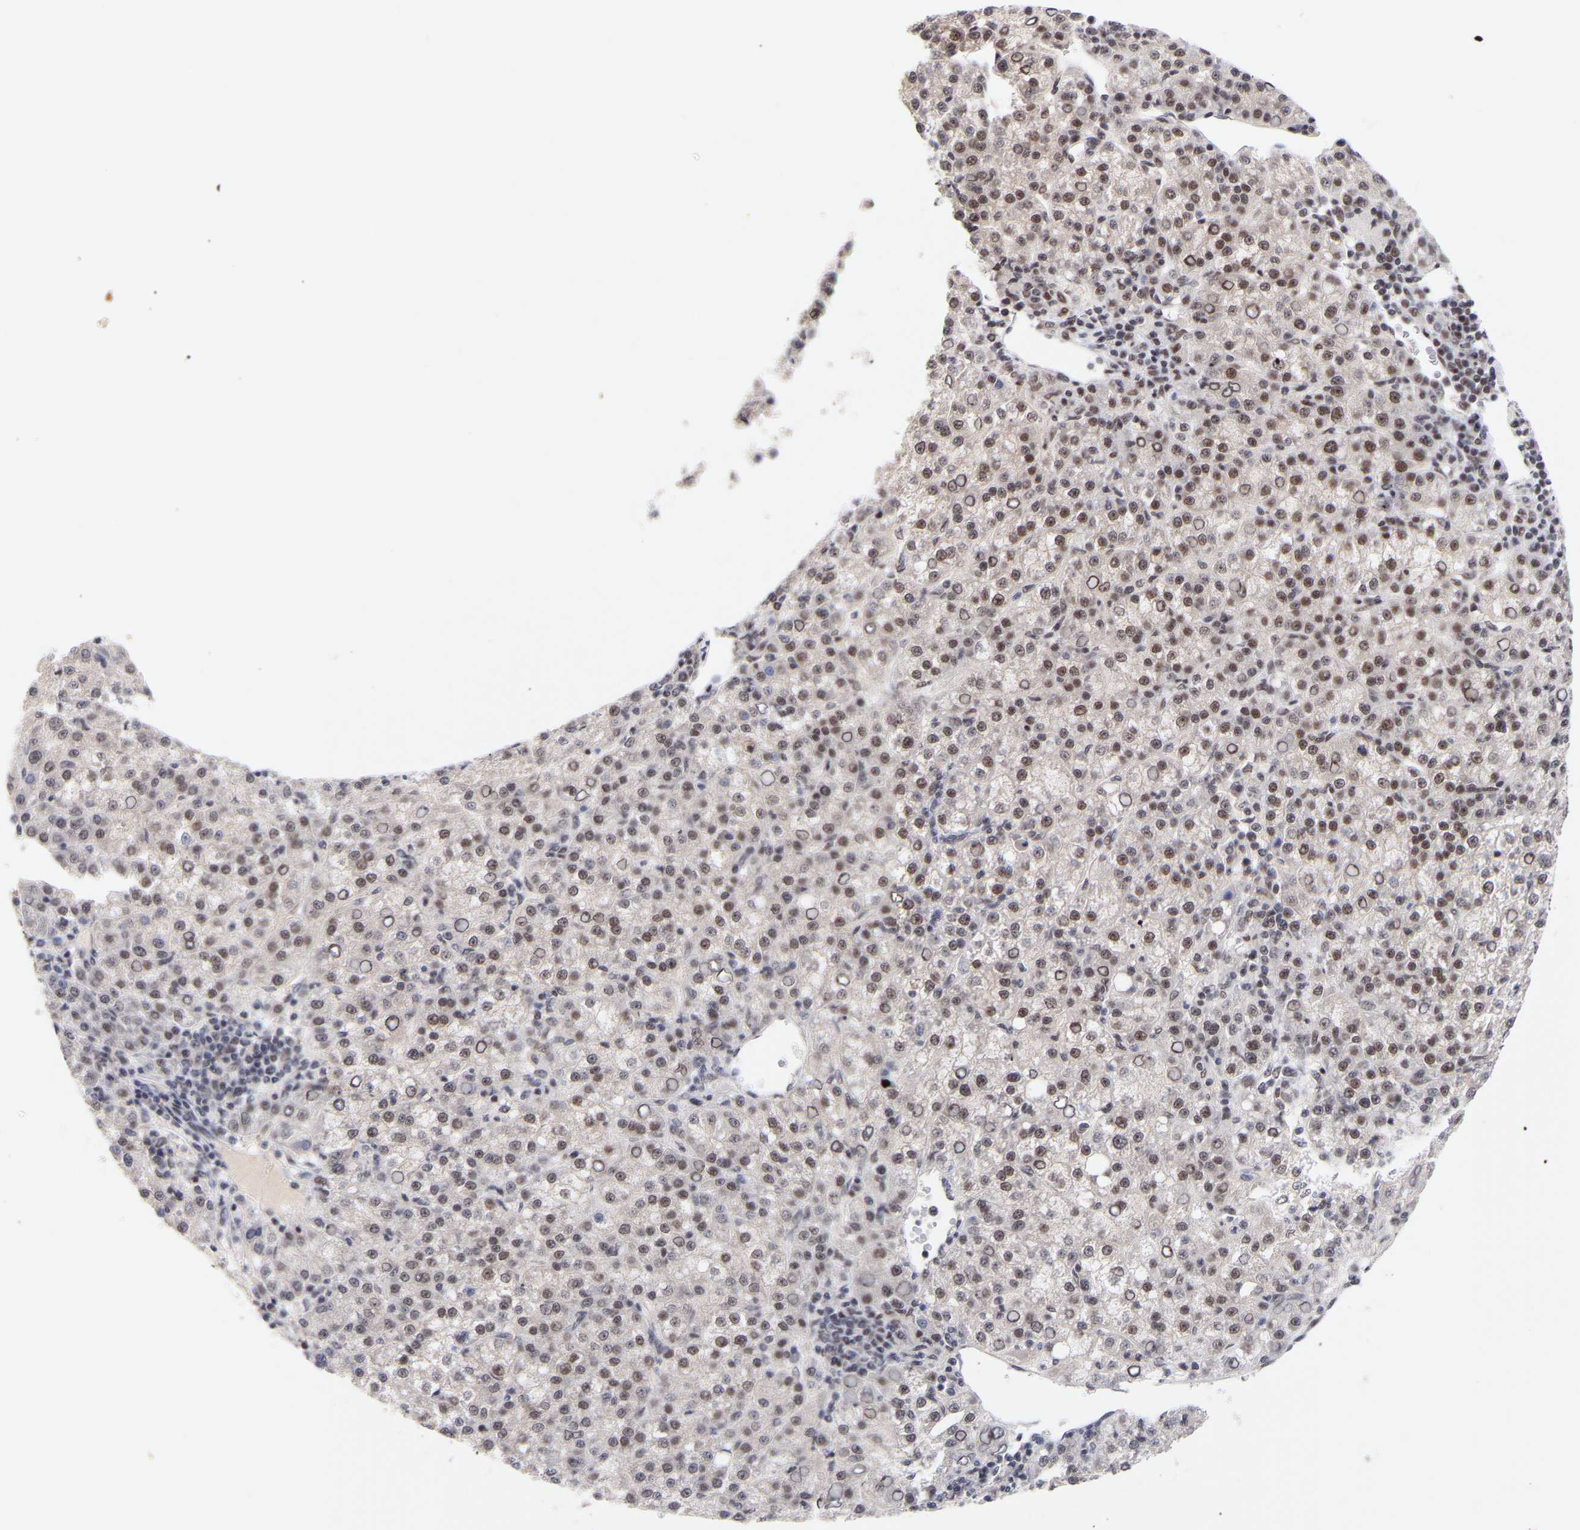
{"staining": {"intensity": "weak", "quantity": ">75%", "location": "nuclear"}, "tissue": "liver cancer", "cell_type": "Tumor cells", "image_type": "cancer", "snomed": [{"axis": "morphology", "description": "Carcinoma, Hepatocellular, NOS"}, {"axis": "topography", "description": "Liver"}], "caption": "A brown stain labels weak nuclear positivity of a protein in liver cancer tumor cells.", "gene": "RBM15", "patient": {"sex": "female", "age": 58}}